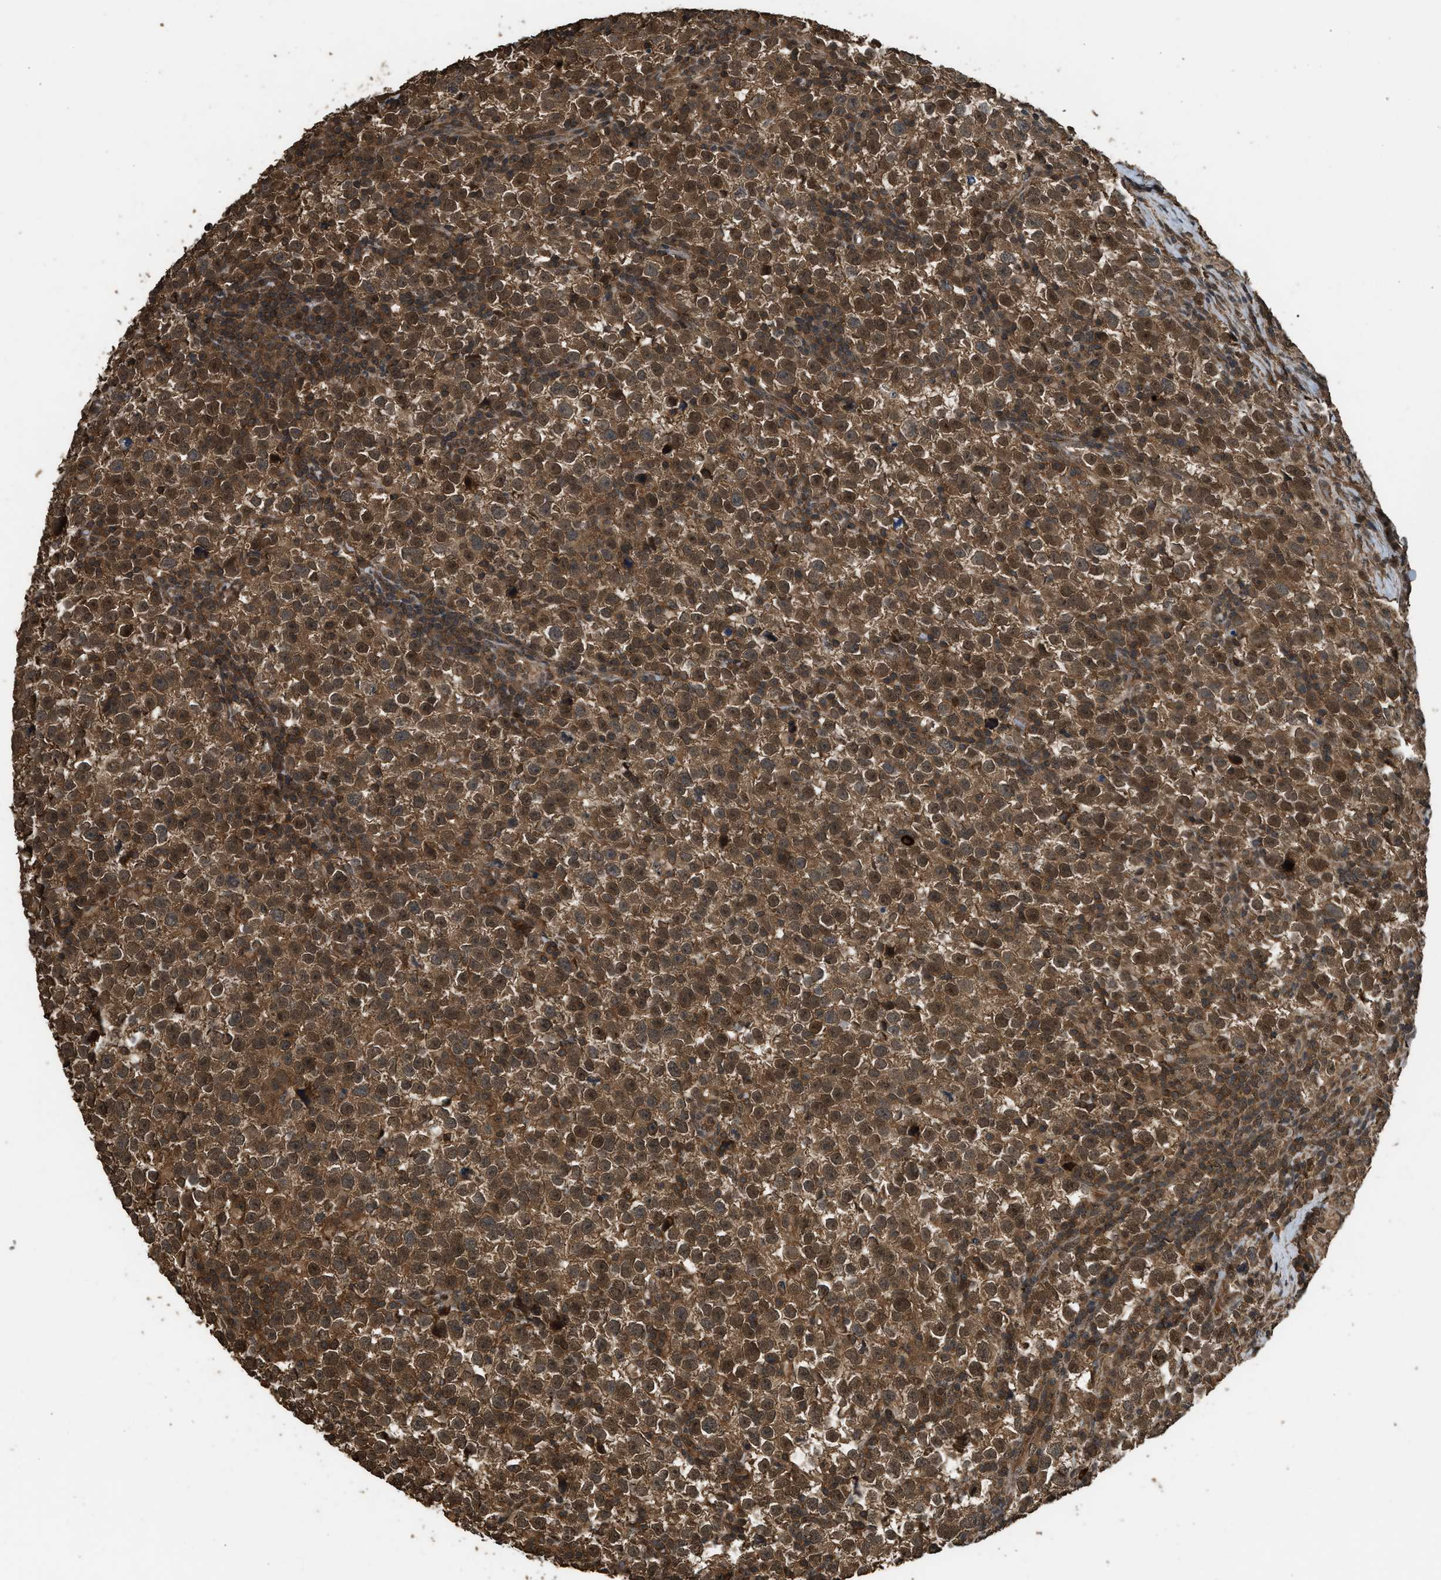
{"staining": {"intensity": "strong", "quantity": ">75%", "location": "cytoplasmic/membranous,nuclear"}, "tissue": "testis cancer", "cell_type": "Tumor cells", "image_type": "cancer", "snomed": [{"axis": "morphology", "description": "Seminoma, NOS"}, {"axis": "topography", "description": "Testis"}], "caption": "IHC of testis cancer demonstrates high levels of strong cytoplasmic/membranous and nuclear expression in approximately >75% of tumor cells.", "gene": "MYBL2", "patient": {"sex": "male", "age": 43}}